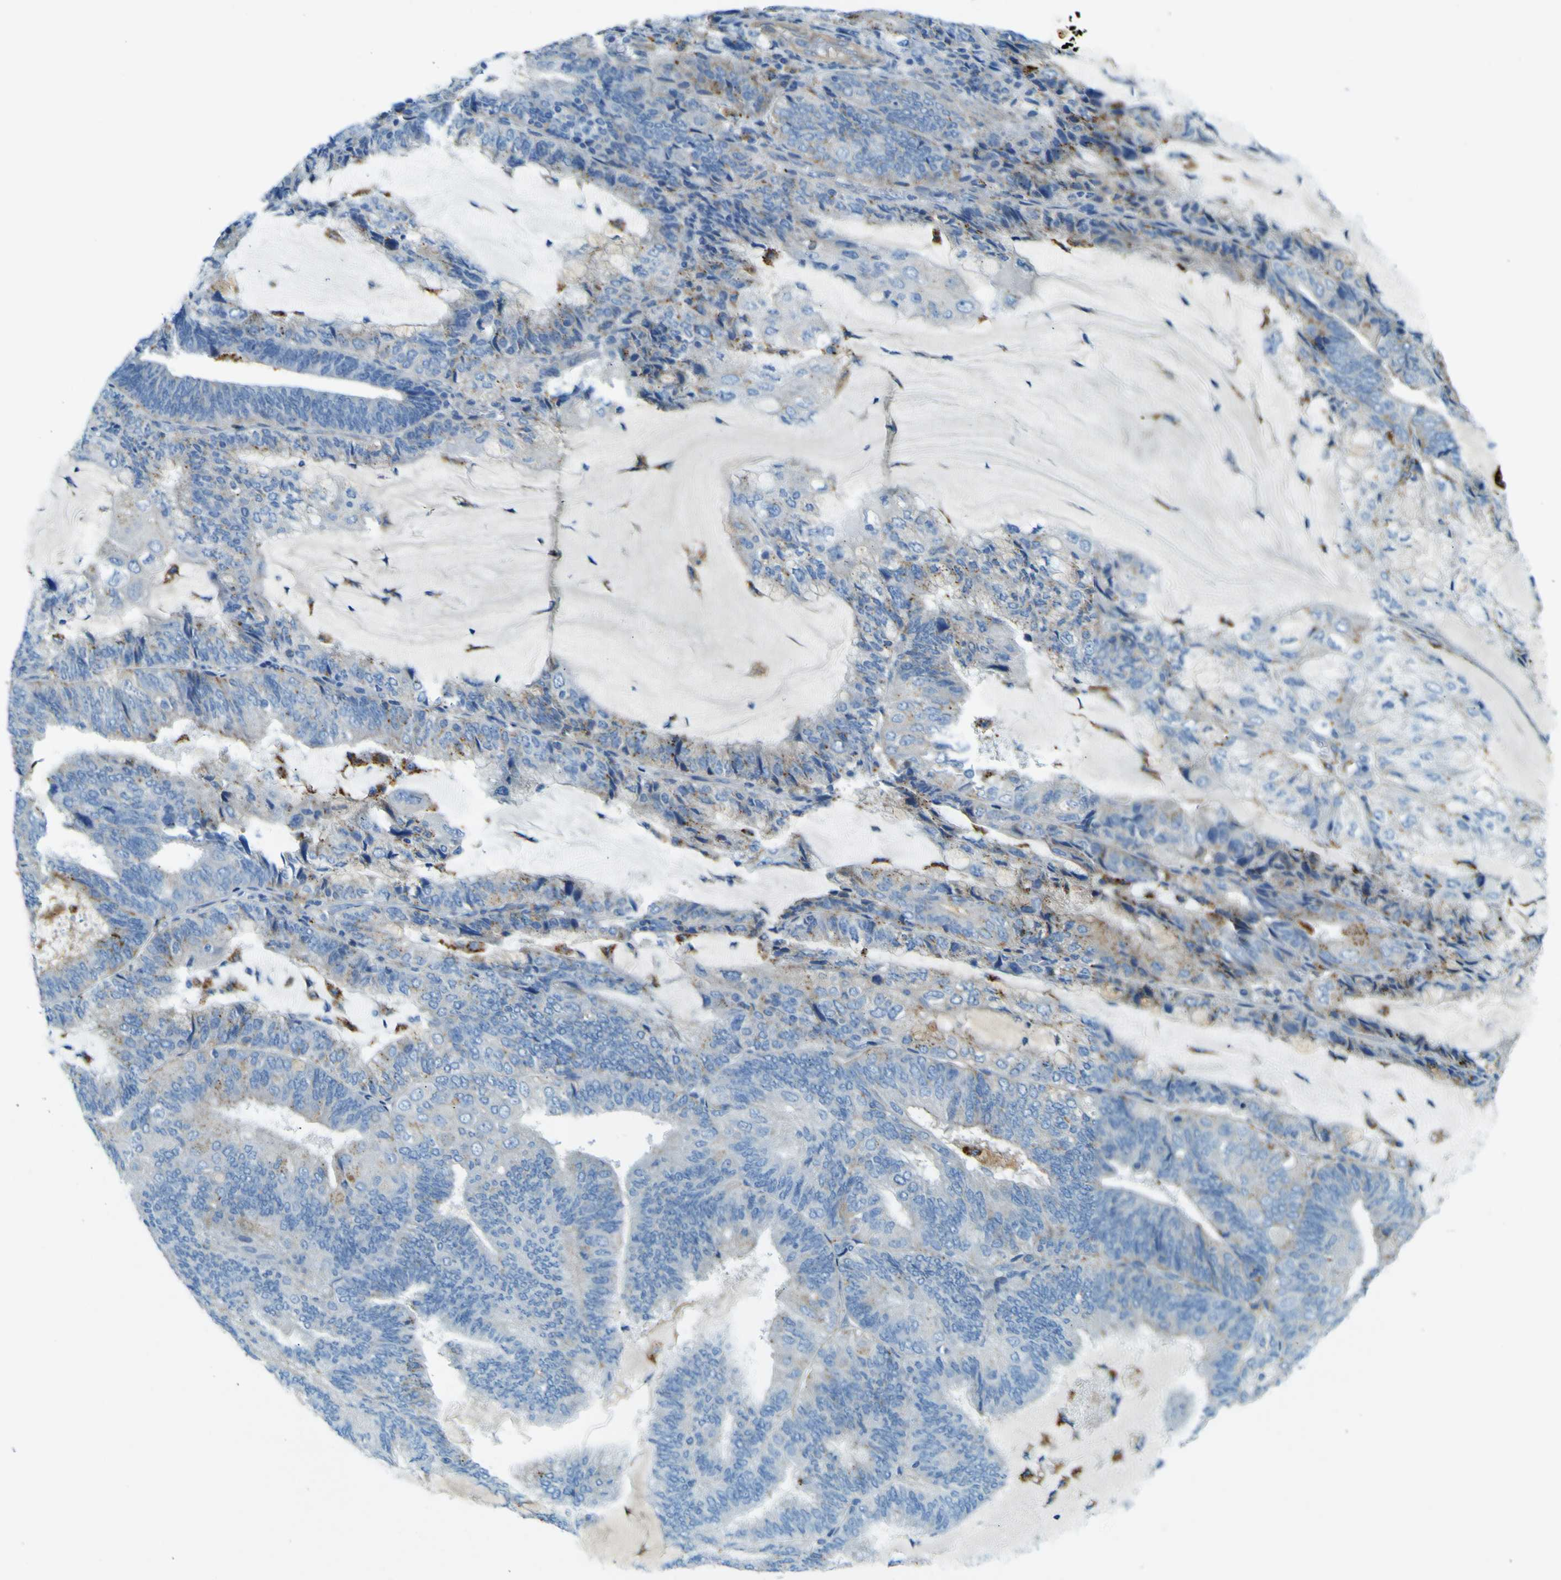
{"staining": {"intensity": "weak", "quantity": "<25%", "location": "cytoplasmic/membranous"}, "tissue": "endometrial cancer", "cell_type": "Tumor cells", "image_type": "cancer", "snomed": [{"axis": "morphology", "description": "Adenocarcinoma, NOS"}, {"axis": "topography", "description": "Endometrium"}], "caption": "Adenocarcinoma (endometrial) stained for a protein using immunohistochemistry (IHC) displays no expression tumor cells.", "gene": "PDE9A", "patient": {"sex": "female", "age": 81}}